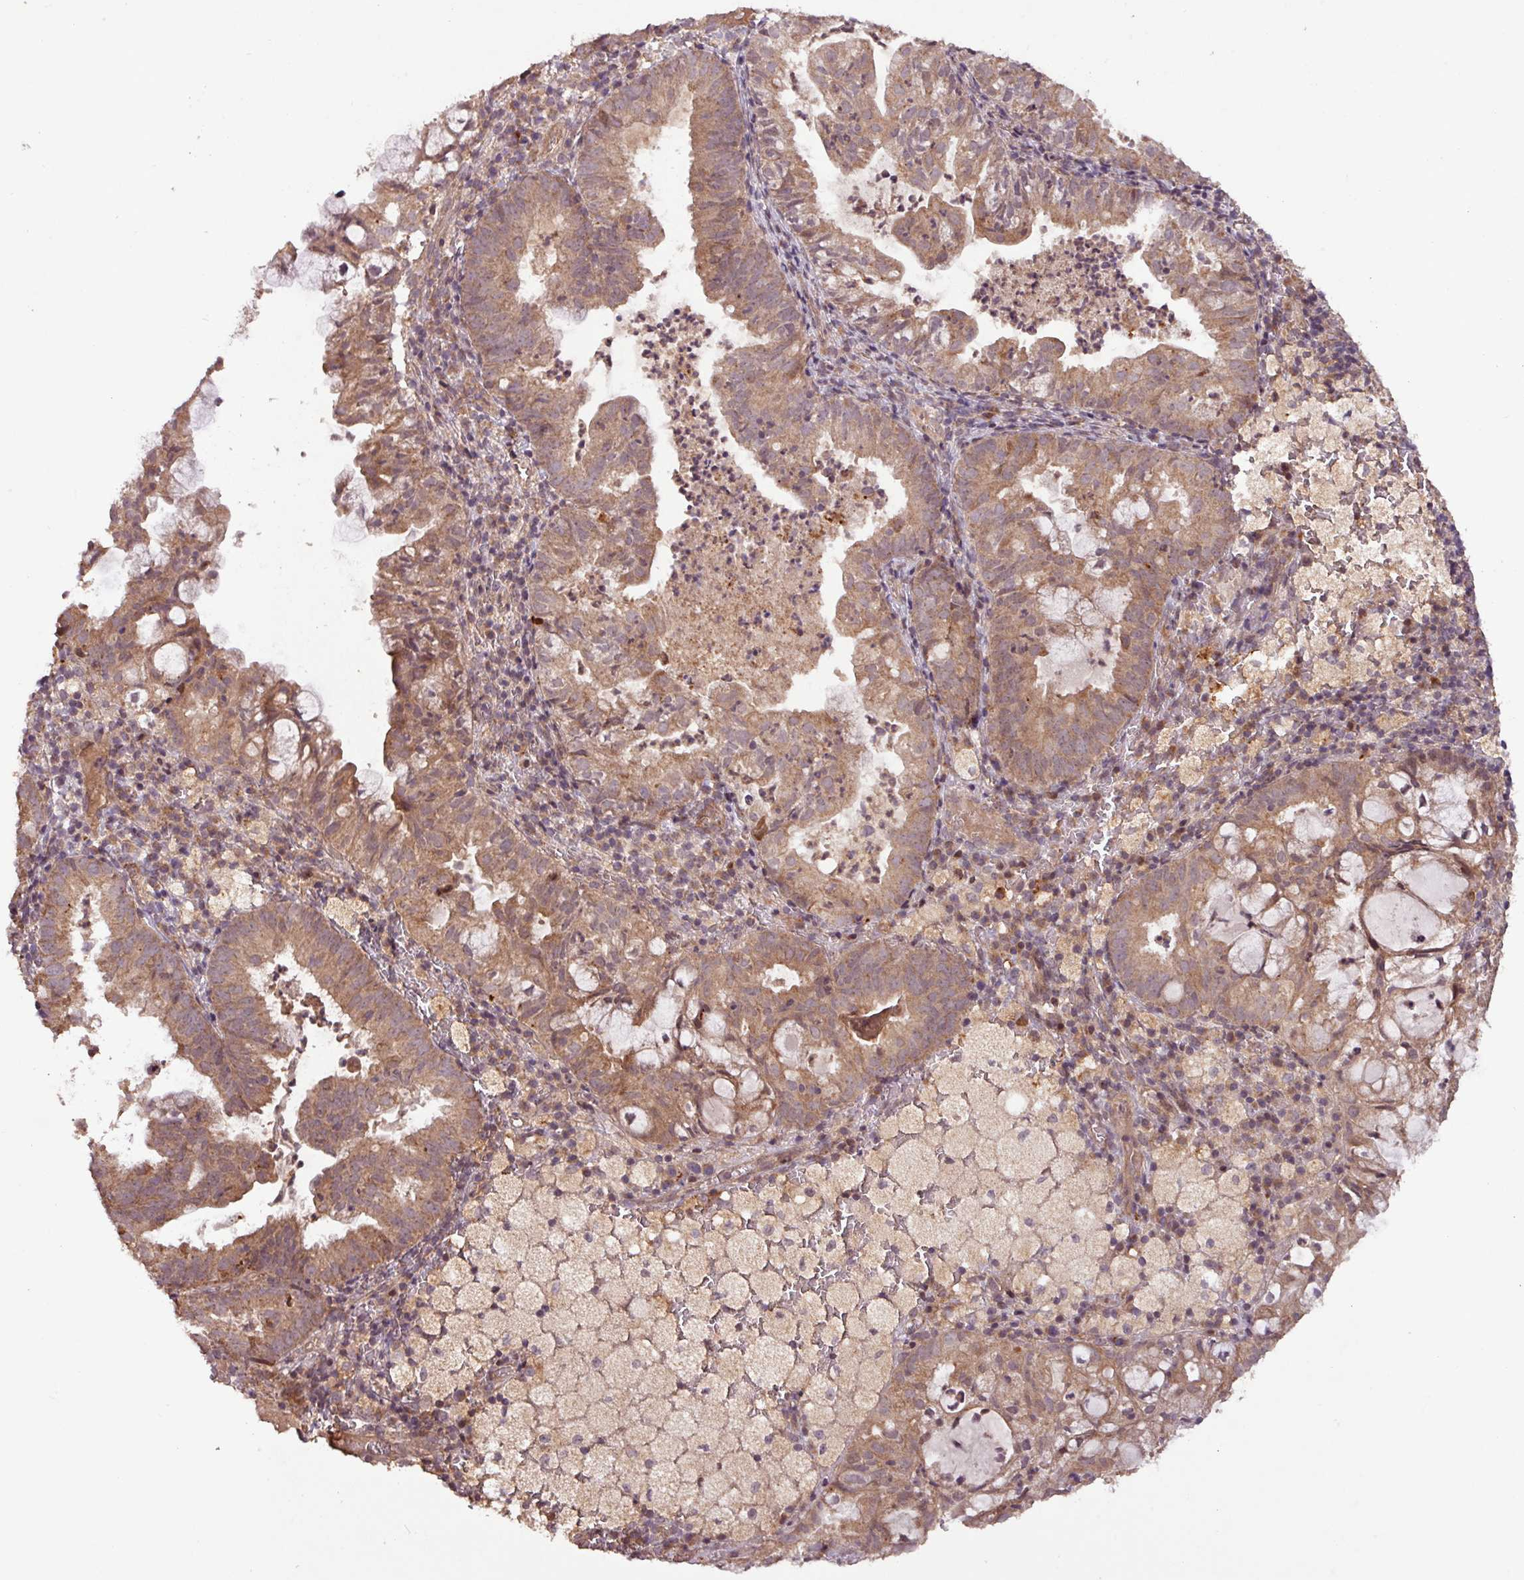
{"staining": {"intensity": "moderate", "quantity": ">75%", "location": "cytoplasmic/membranous"}, "tissue": "endometrial cancer", "cell_type": "Tumor cells", "image_type": "cancer", "snomed": [{"axis": "morphology", "description": "Adenocarcinoma, NOS"}, {"axis": "topography", "description": "Endometrium"}], "caption": "Endometrial adenocarcinoma was stained to show a protein in brown. There is medium levels of moderate cytoplasmic/membranous expression in about >75% of tumor cells.", "gene": "YPEL3", "patient": {"sex": "female", "age": 80}}